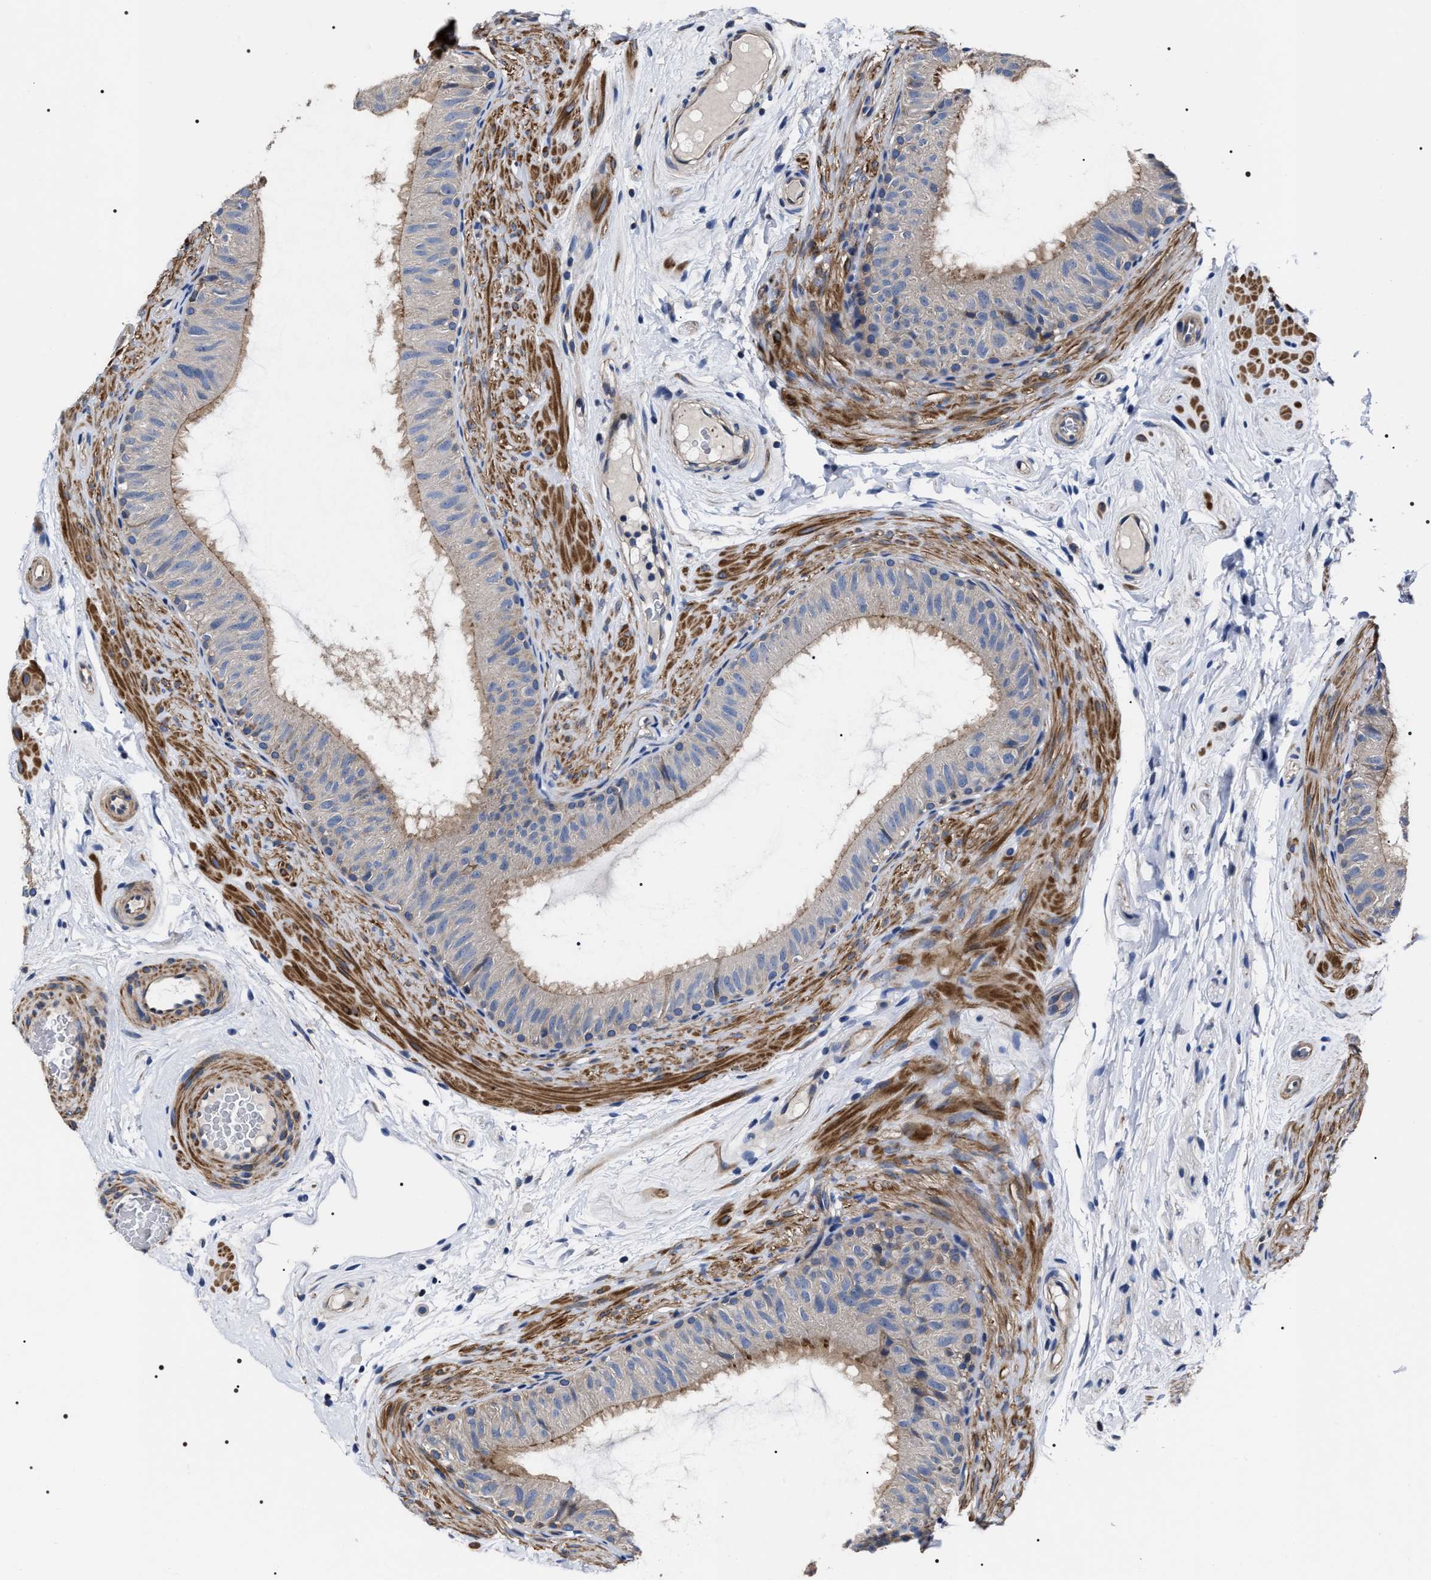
{"staining": {"intensity": "moderate", "quantity": "25%-75%", "location": "cytoplasmic/membranous"}, "tissue": "epididymis", "cell_type": "Glandular cells", "image_type": "normal", "snomed": [{"axis": "morphology", "description": "Normal tissue, NOS"}, {"axis": "topography", "description": "Epididymis"}], "caption": "IHC micrograph of normal epididymis: human epididymis stained using immunohistochemistry shows medium levels of moderate protein expression localized specifically in the cytoplasmic/membranous of glandular cells, appearing as a cytoplasmic/membranous brown color.", "gene": "MIS18A", "patient": {"sex": "male", "age": 34}}